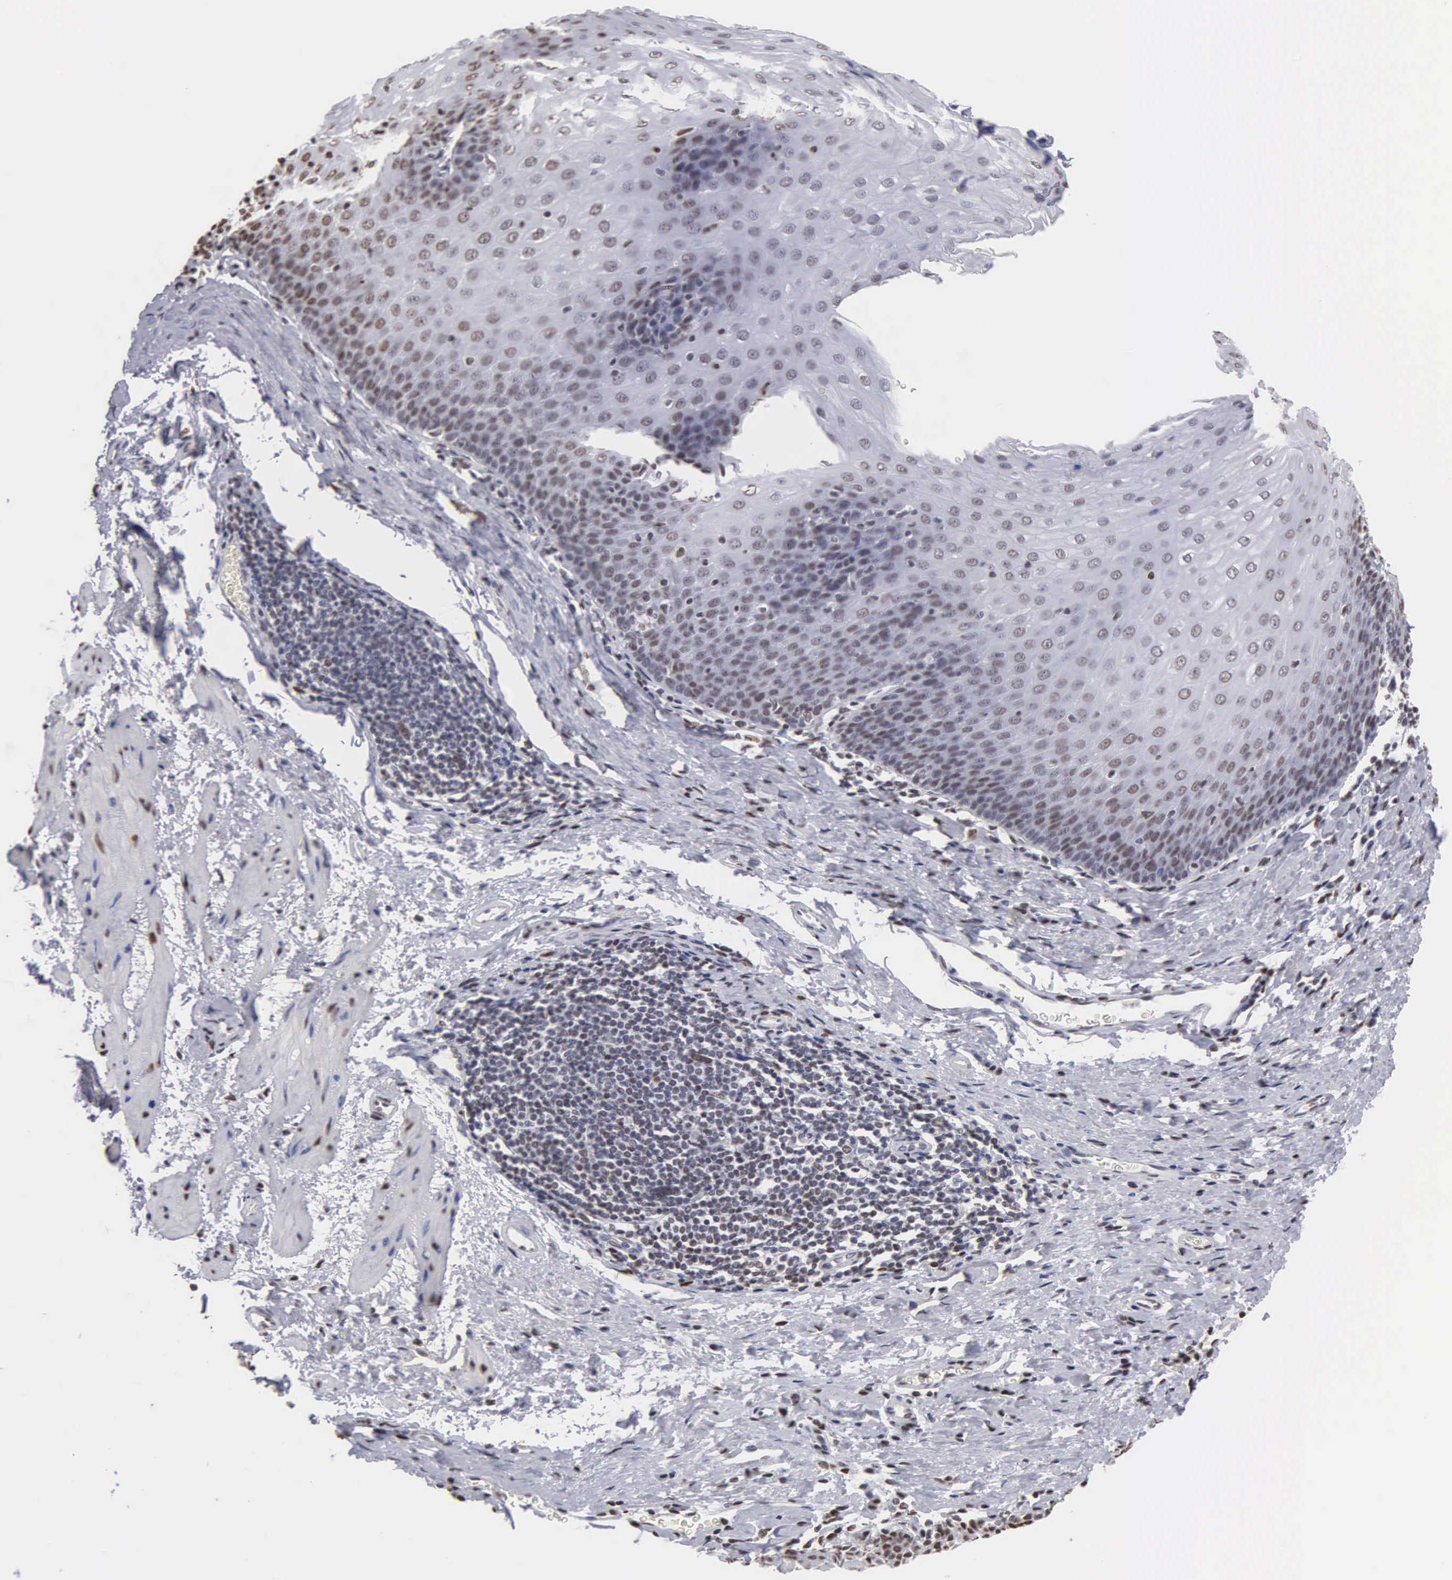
{"staining": {"intensity": "moderate", "quantity": "25%-75%", "location": "nuclear"}, "tissue": "esophagus", "cell_type": "Squamous epithelial cells", "image_type": "normal", "snomed": [{"axis": "morphology", "description": "Normal tissue, NOS"}, {"axis": "topography", "description": "Esophagus"}], "caption": "Immunohistochemical staining of normal human esophagus shows moderate nuclear protein positivity in about 25%-75% of squamous epithelial cells. Nuclei are stained in blue.", "gene": "CCNG1", "patient": {"sex": "female", "age": 61}}